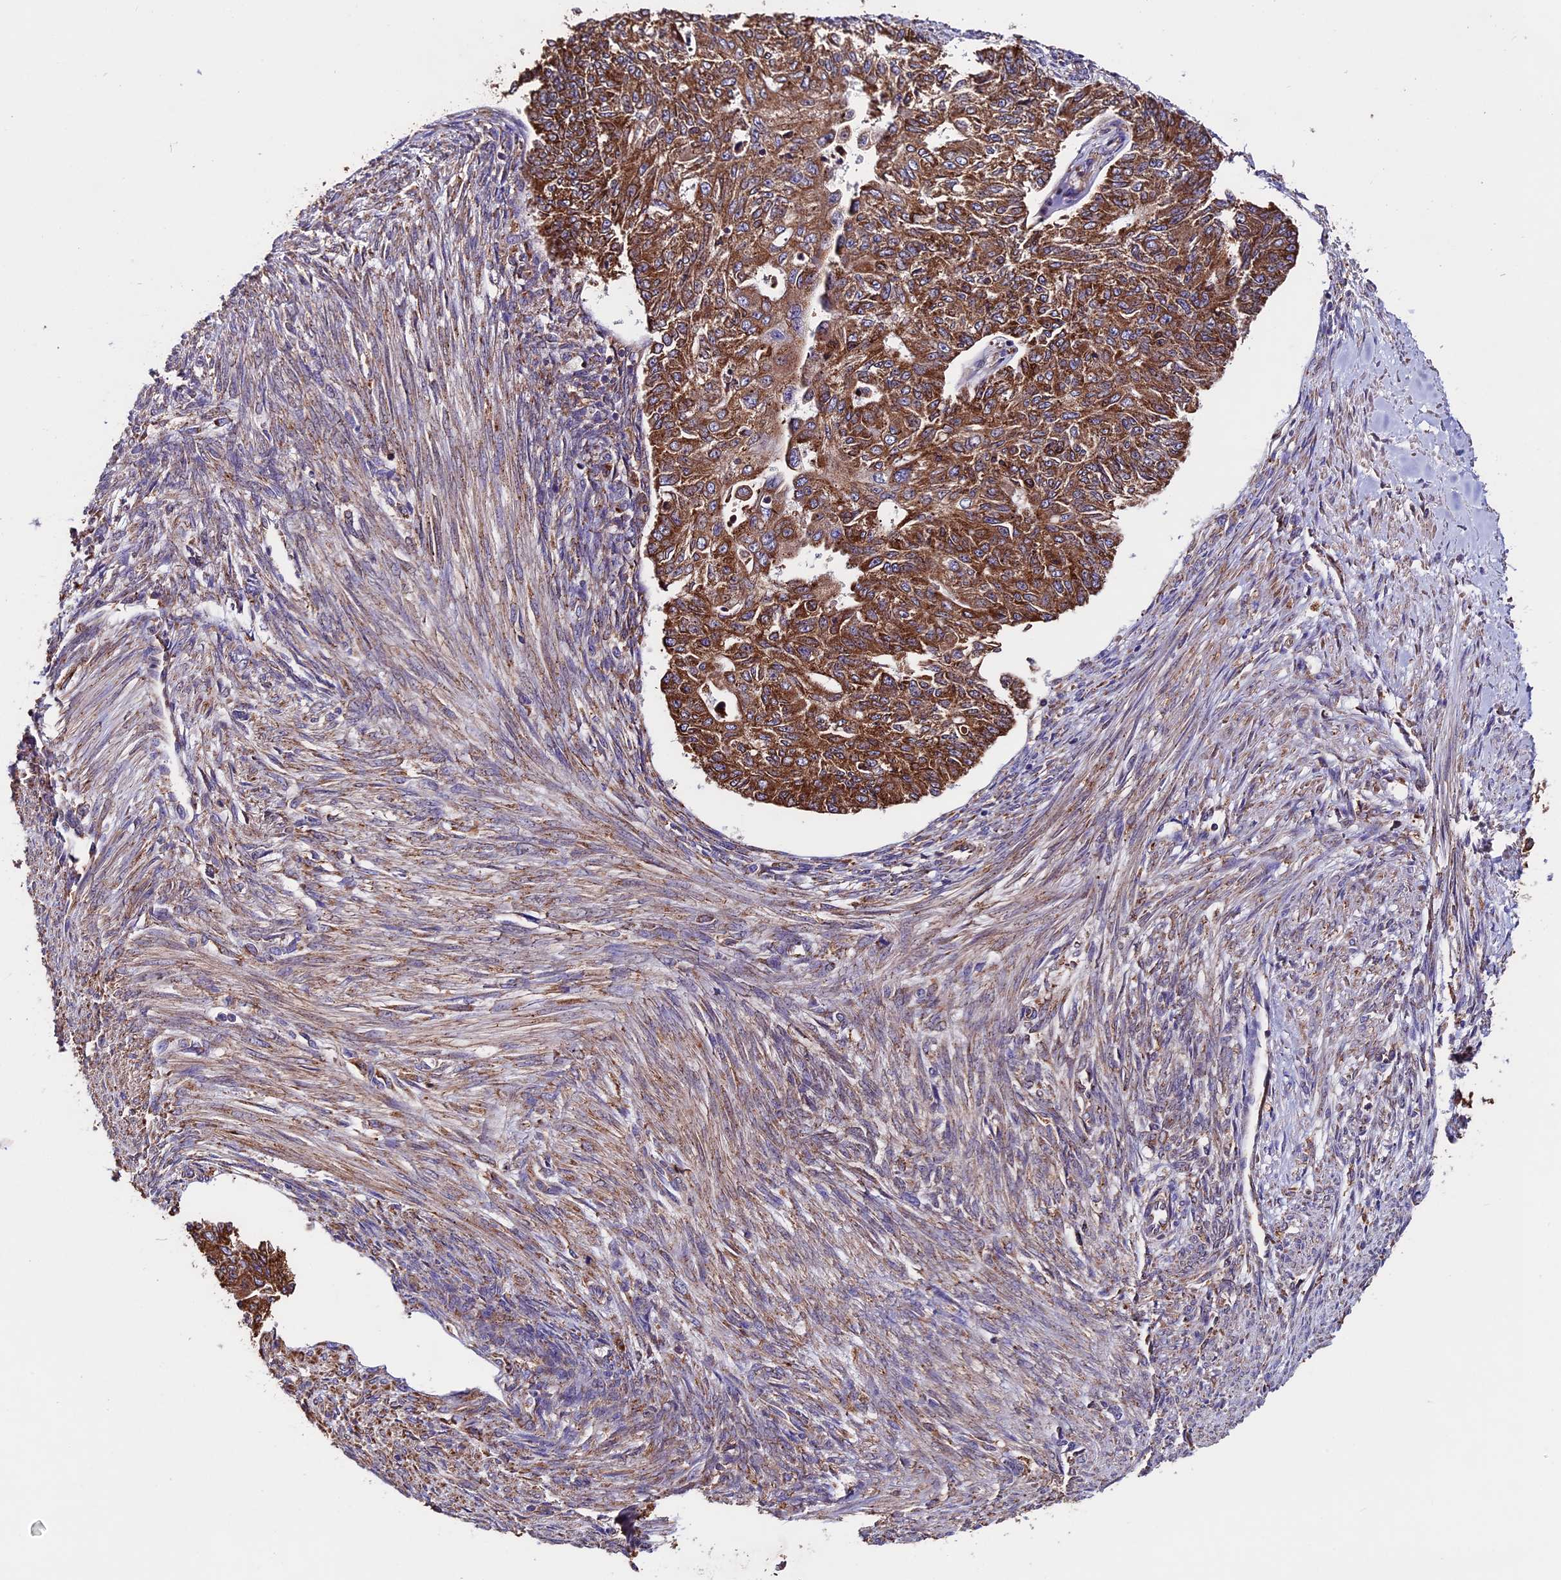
{"staining": {"intensity": "strong", "quantity": ">75%", "location": "cytoplasmic/membranous"}, "tissue": "endometrial cancer", "cell_type": "Tumor cells", "image_type": "cancer", "snomed": [{"axis": "morphology", "description": "Adenocarcinoma, NOS"}, {"axis": "topography", "description": "Endometrium"}], "caption": "This histopathology image reveals adenocarcinoma (endometrial) stained with immunohistochemistry to label a protein in brown. The cytoplasmic/membranous of tumor cells show strong positivity for the protein. Nuclei are counter-stained blue.", "gene": "BTBD3", "patient": {"sex": "female", "age": 32}}